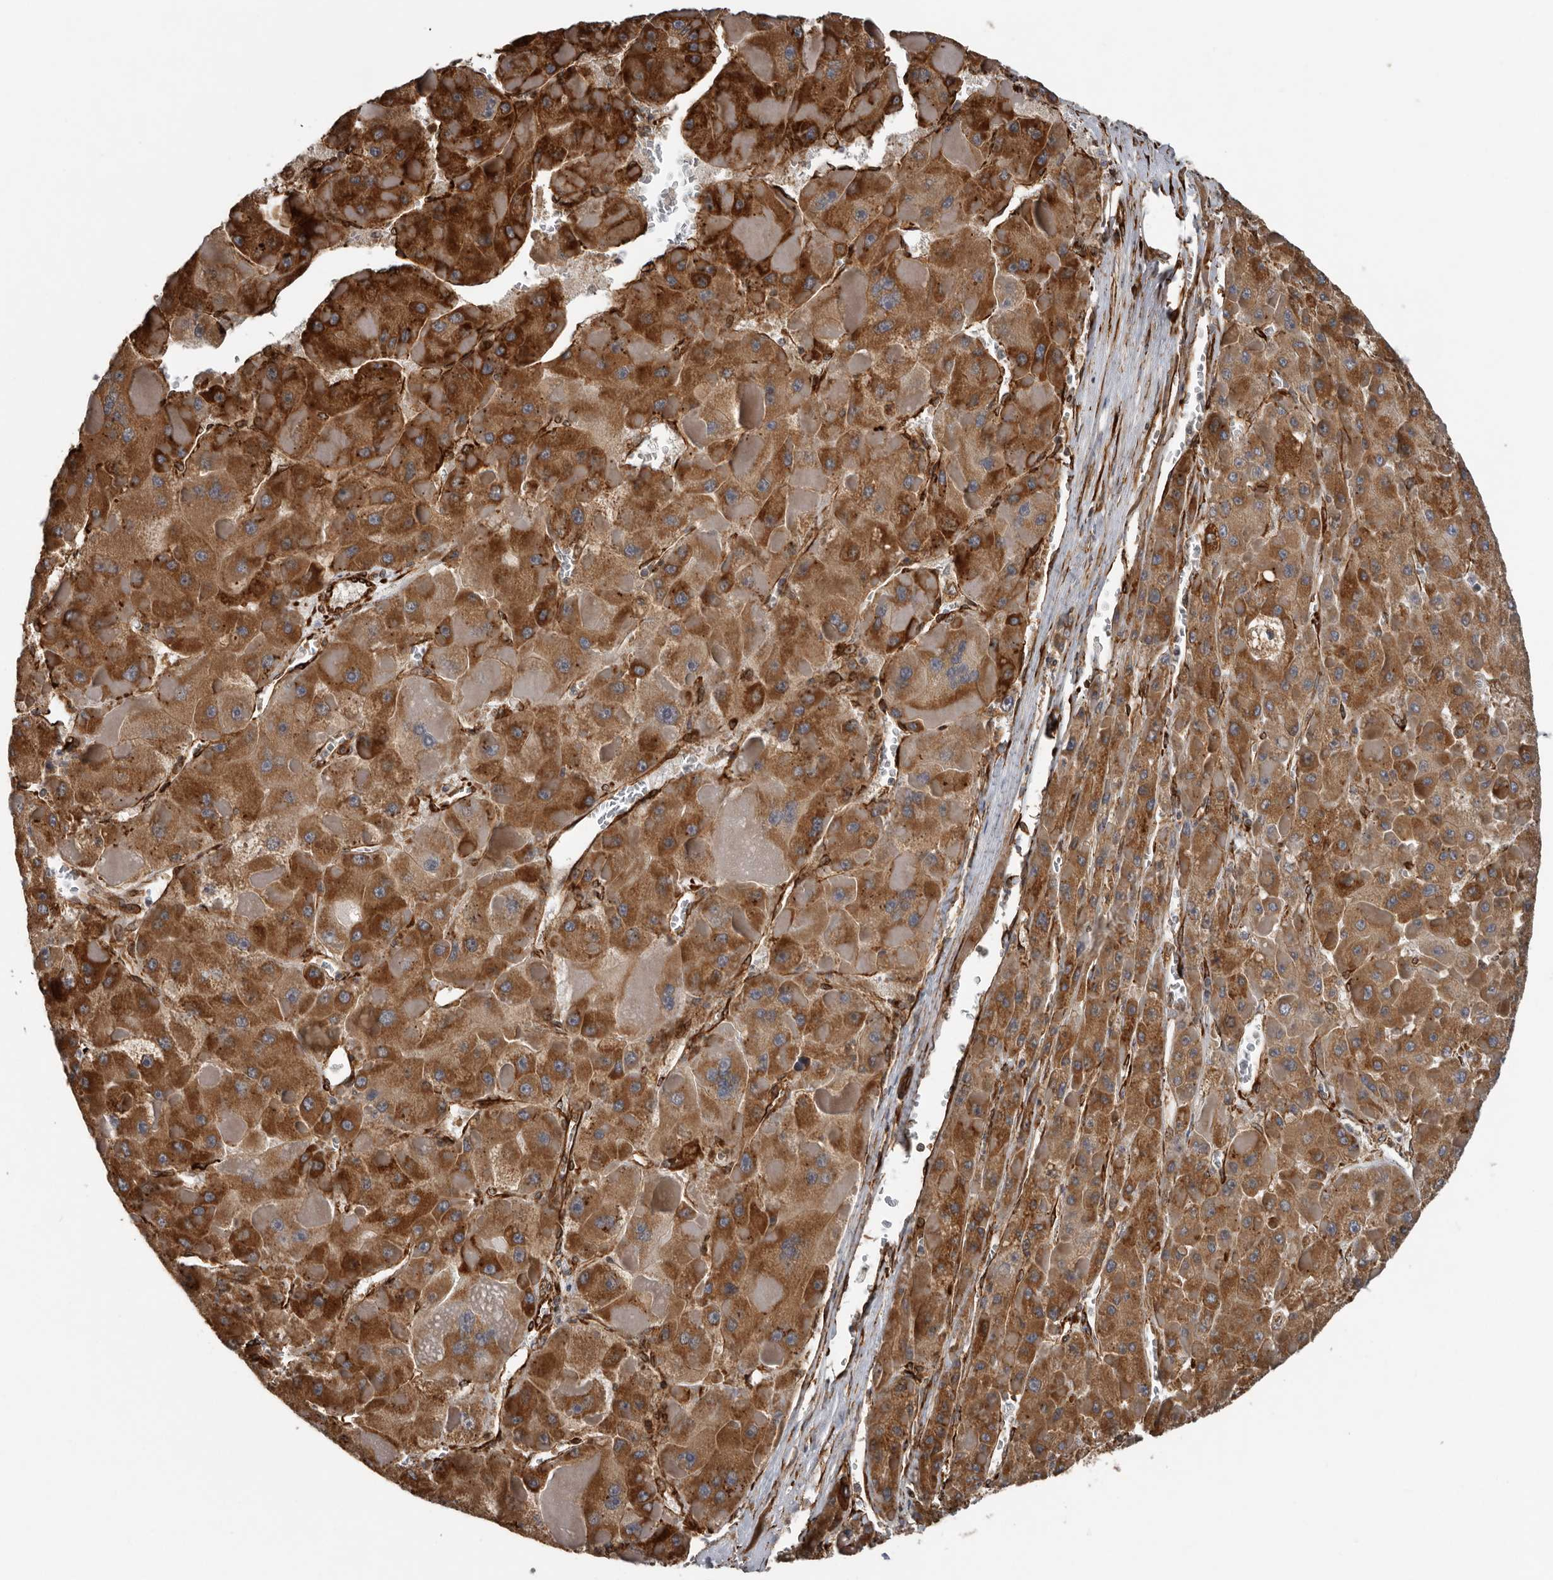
{"staining": {"intensity": "strong", "quantity": ">75%", "location": "cytoplasmic/membranous"}, "tissue": "liver cancer", "cell_type": "Tumor cells", "image_type": "cancer", "snomed": [{"axis": "morphology", "description": "Carcinoma, Hepatocellular, NOS"}, {"axis": "topography", "description": "Liver"}], "caption": "This photomicrograph displays IHC staining of human liver cancer (hepatocellular carcinoma), with high strong cytoplasmic/membranous positivity in about >75% of tumor cells.", "gene": "CEP350", "patient": {"sex": "female", "age": 73}}